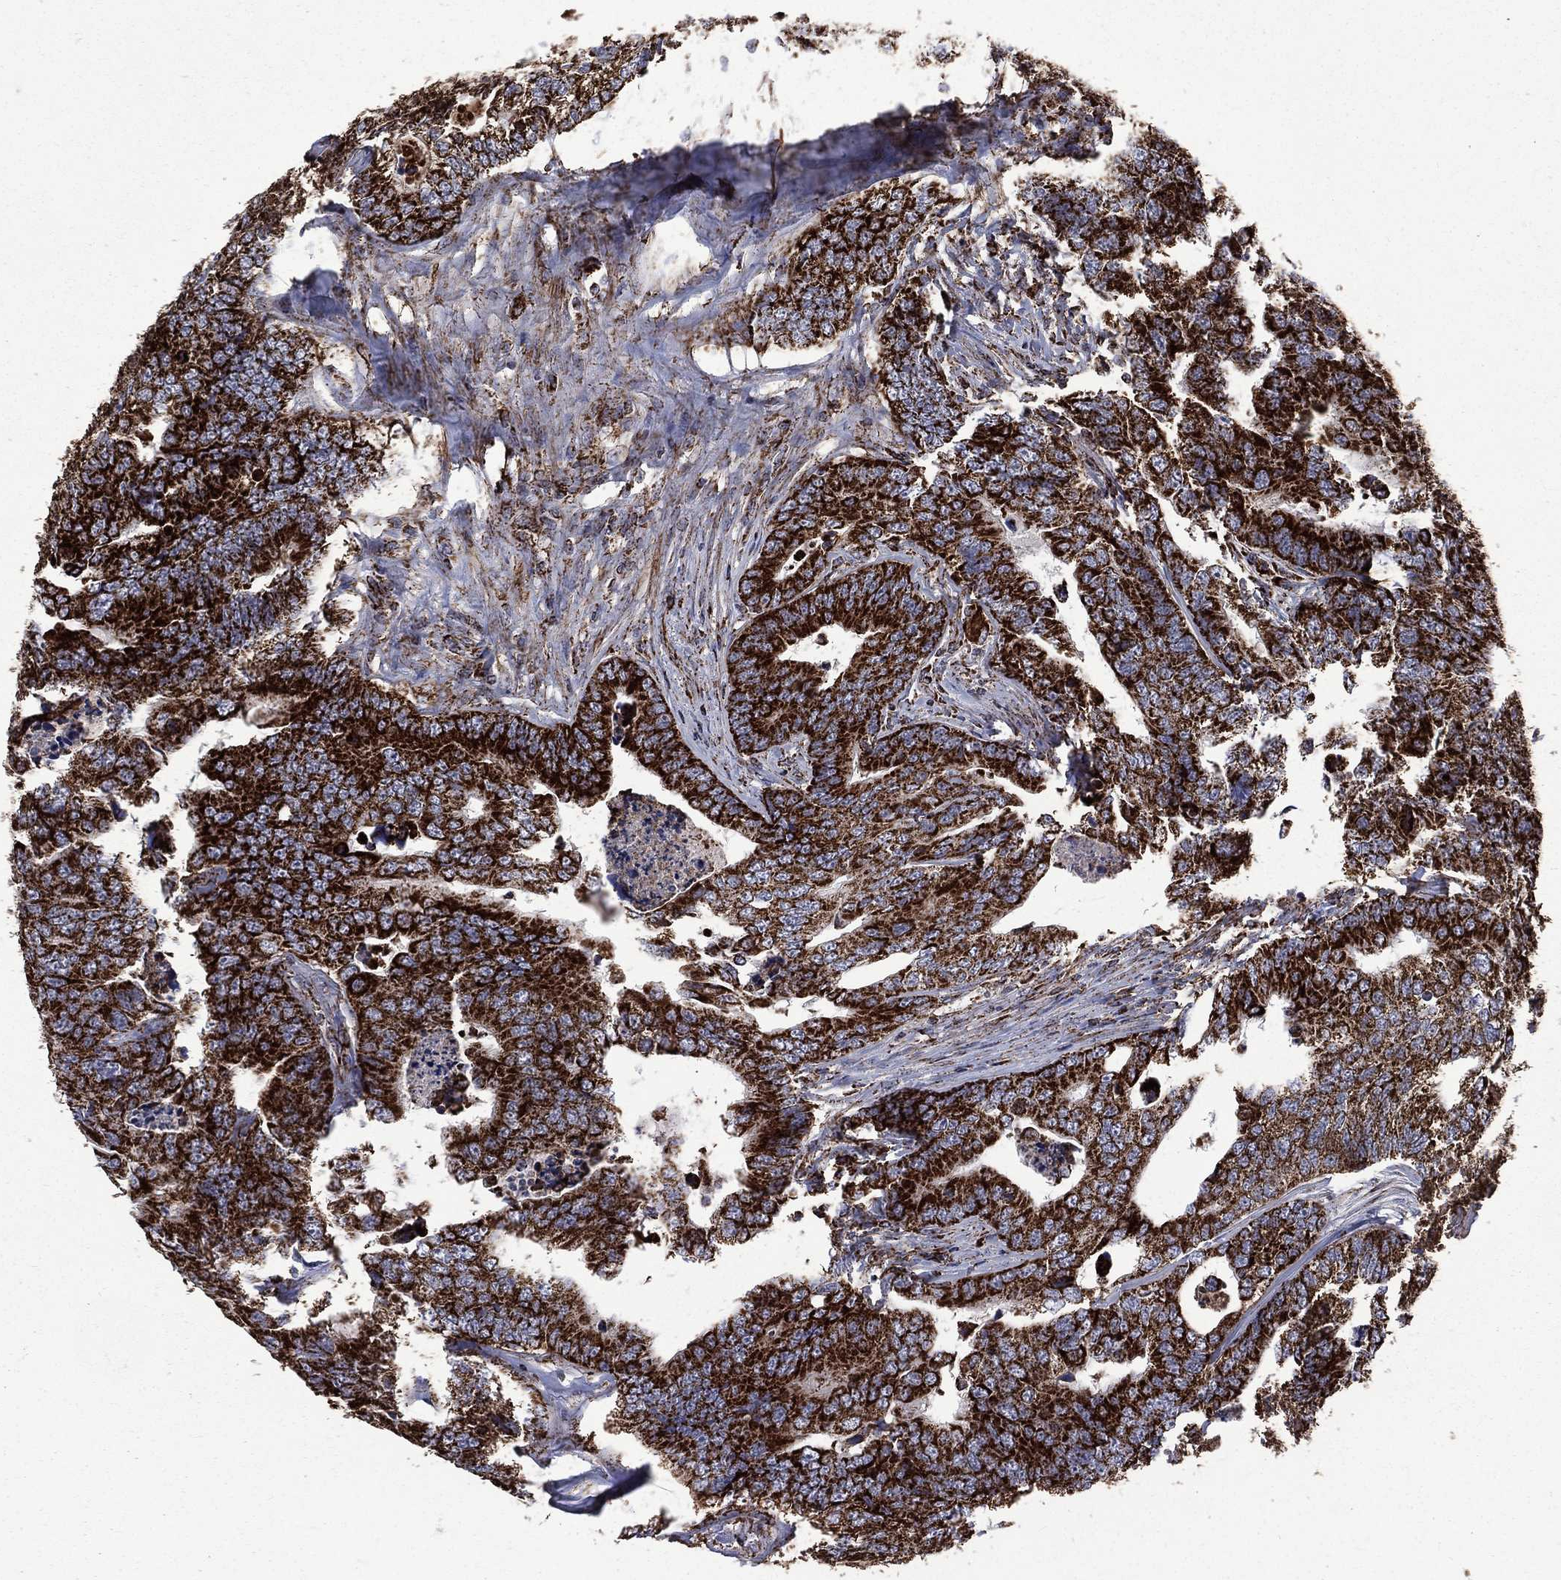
{"staining": {"intensity": "strong", "quantity": ">75%", "location": "cytoplasmic/membranous"}, "tissue": "colorectal cancer", "cell_type": "Tumor cells", "image_type": "cancer", "snomed": [{"axis": "morphology", "description": "Adenocarcinoma, NOS"}, {"axis": "topography", "description": "Colon"}], "caption": "There is high levels of strong cytoplasmic/membranous positivity in tumor cells of colorectal cancer, as demonstrated by immunohistochemical staining (brown color).", "gene": "GOT2", "patient": {"sex": "female", "age": 72}}